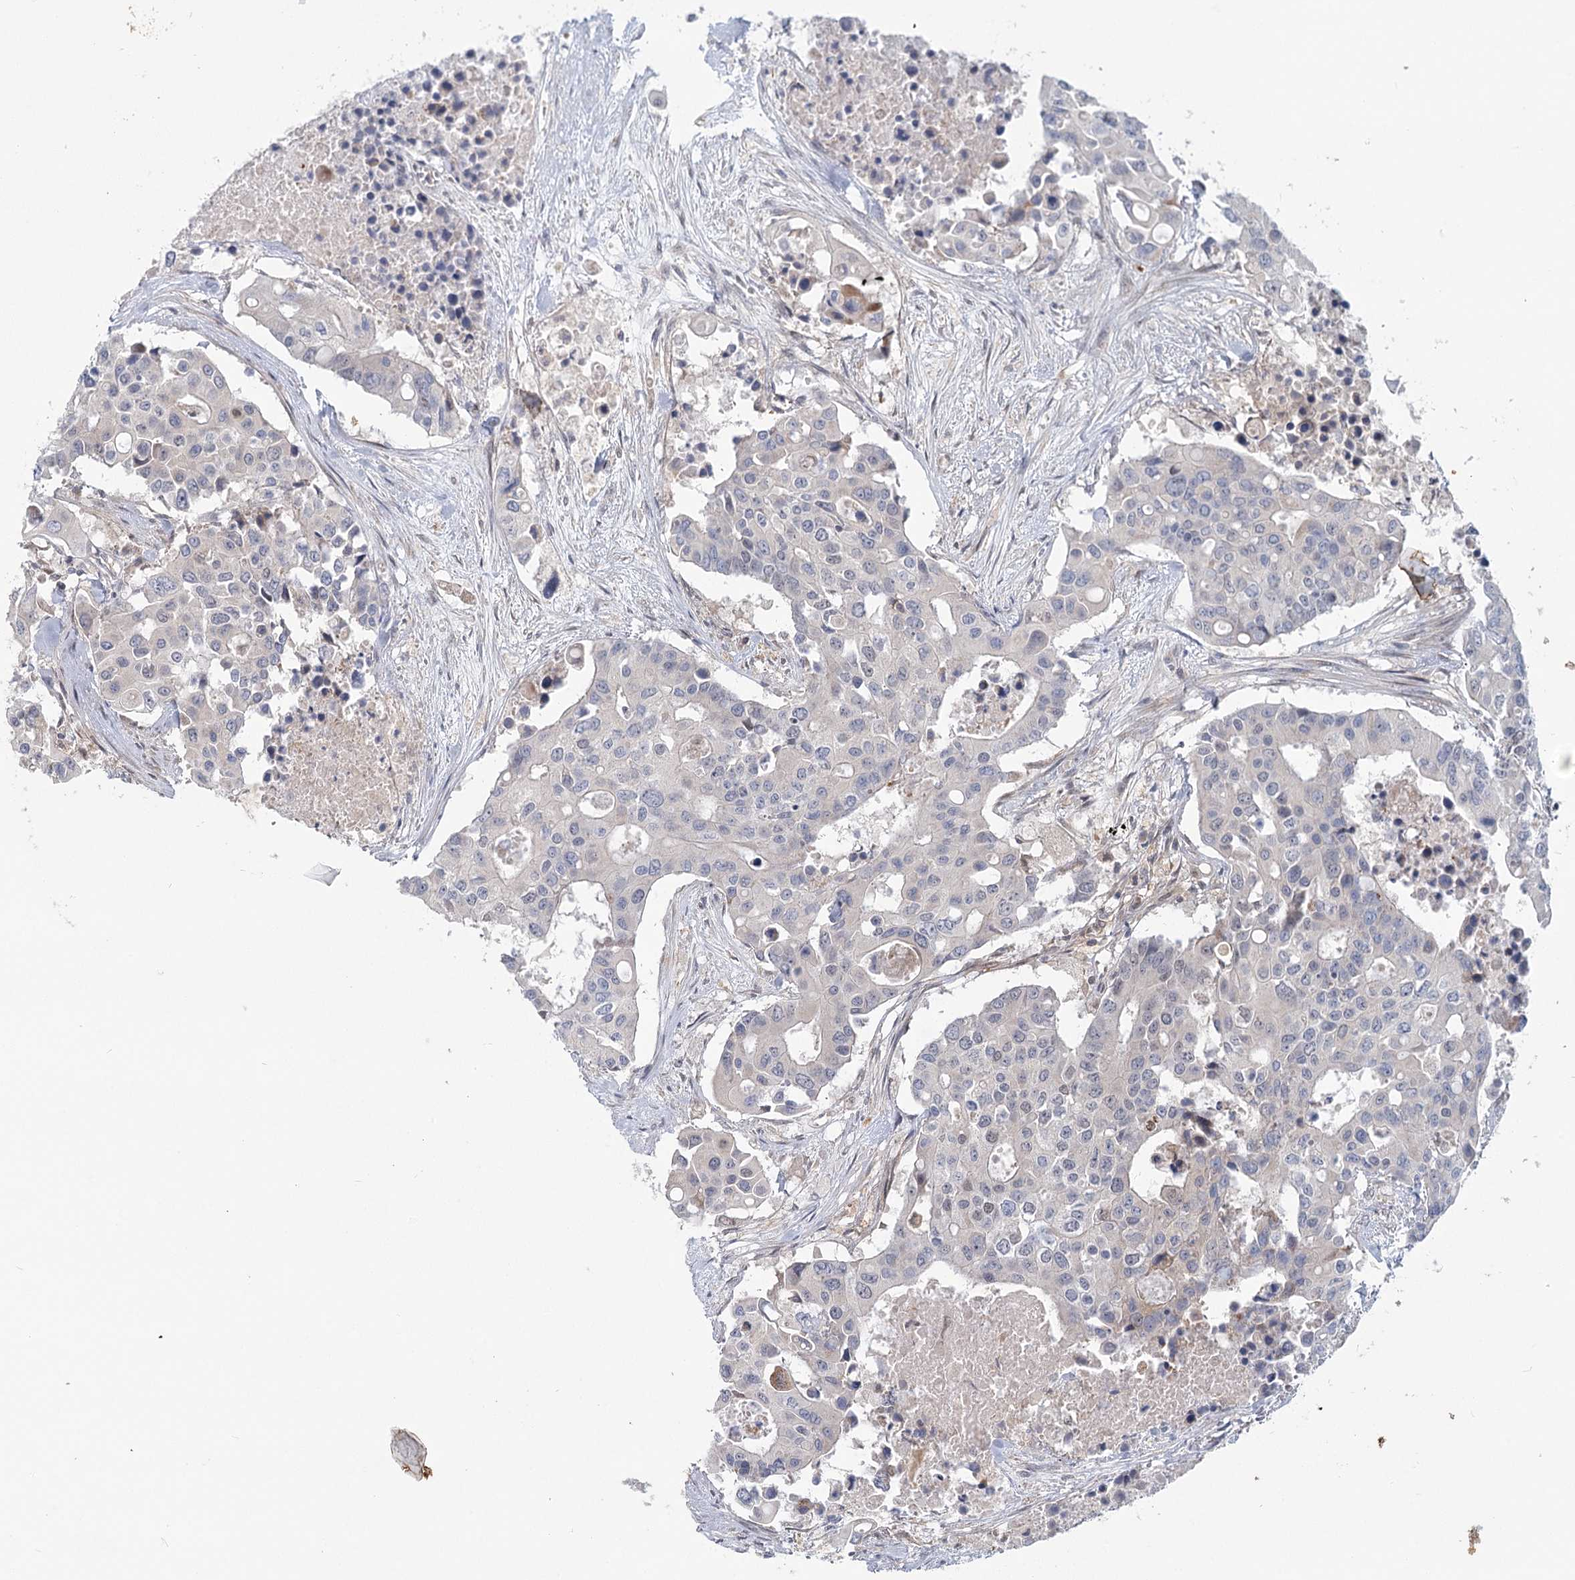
{"staining": {"intensity": "weak", "quantity": "<25%", "location": "nuclear"}, "tissue": "colorectal cancer", "cell_type": "Tumor cells", "image_type": "cancer", "snomed": [{"axis": "morphology", "description": "Adenocarcinoma, NOS"}, {"axis": "topography", "description": "Colon"}], "caption": "A high-resolution photomicrograph shows immunohistochemistry (IHC) staining of colorectal cancer (adenocarcinoma), which shows no significant staining in tumor cells.", "gene": "USP11", "patient": {"sex": "male", "age": 77}}